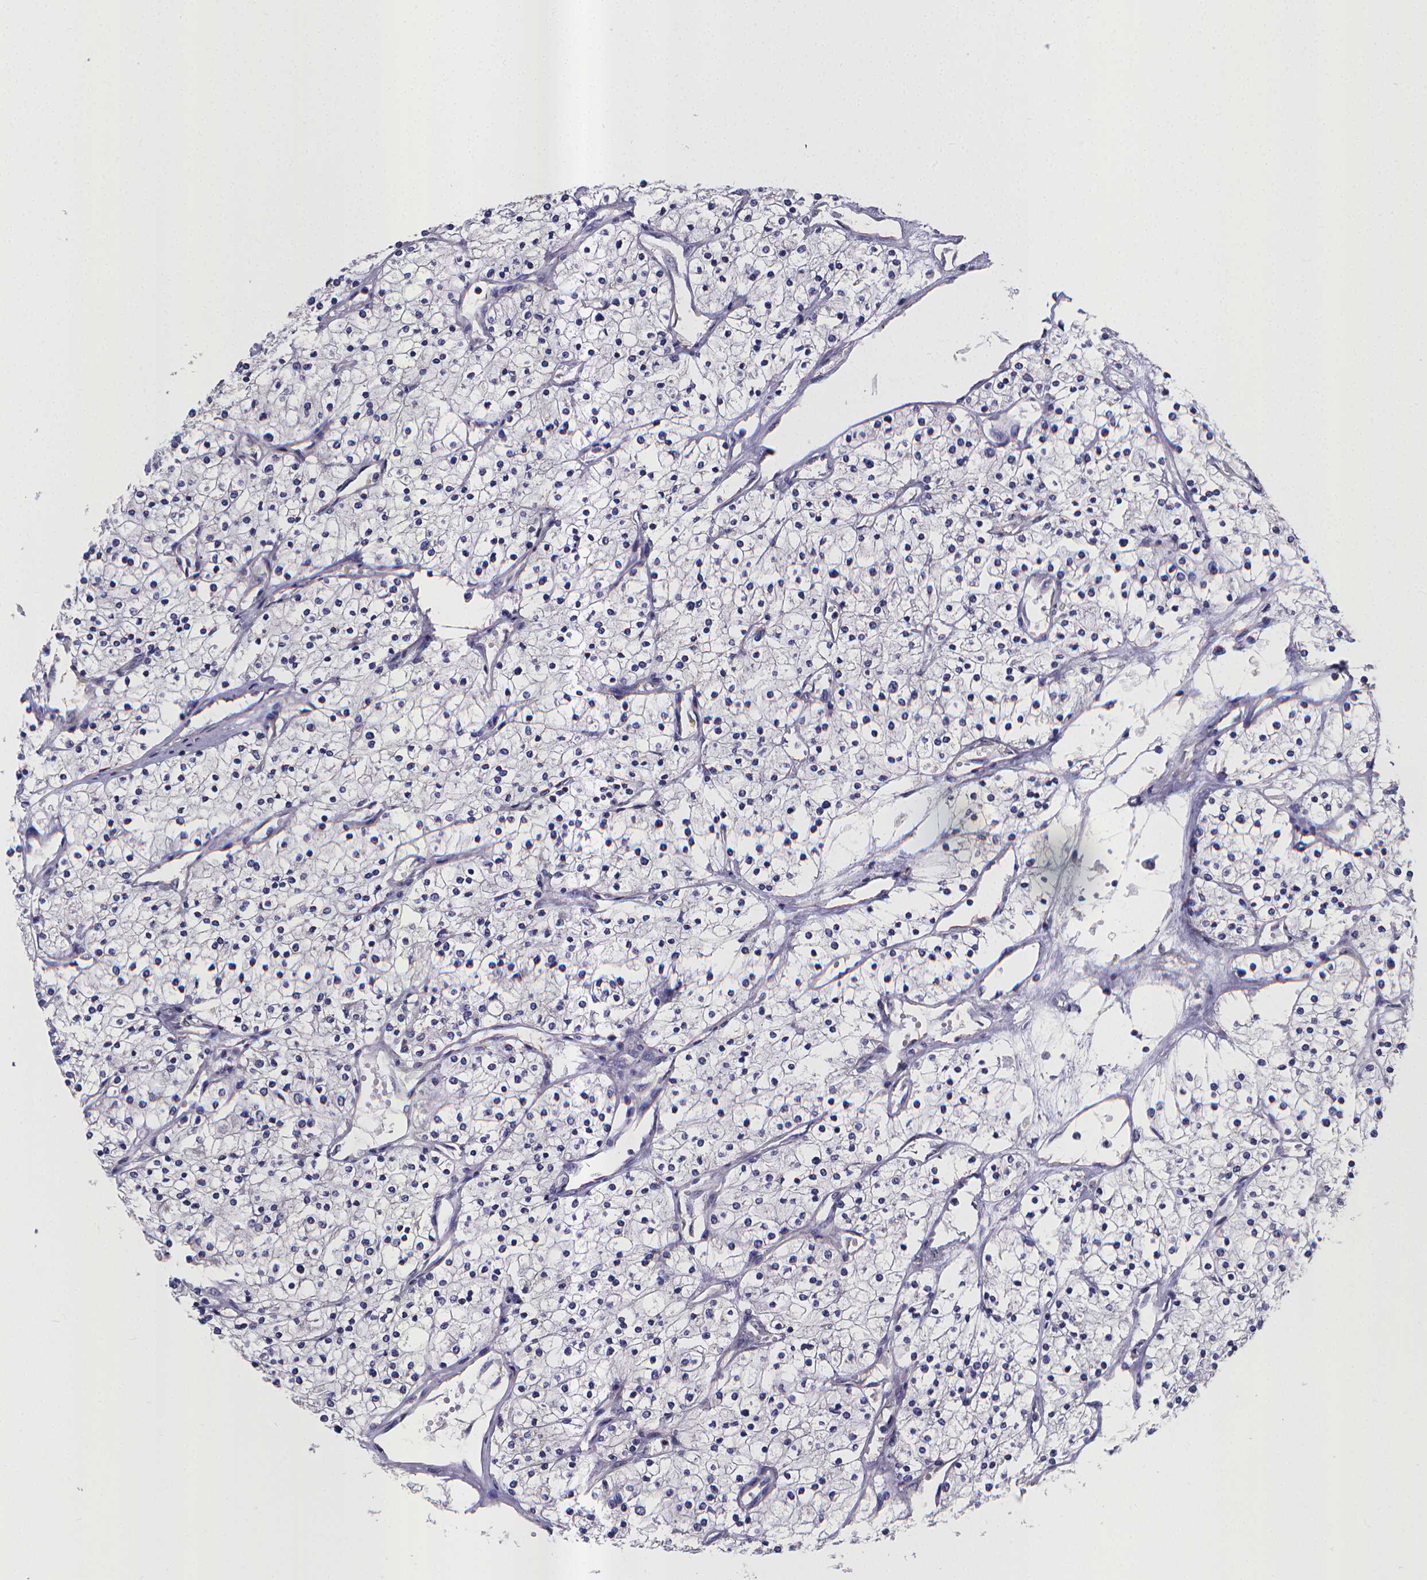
{"staining": {"intensity": "negative", "quantity": "none", "location": "none"}, "tissue": "renal cancer", "cell_type": "Tumor cells", "image_type": "cancer", "snomed": [{"axis": "morphology", "description": "Adenocarcinoma, NOS"}, {"axis": "topography", "description": "Kidney"}], "caption": "Human renal cancer (adenocarcinoma) stained for a protein using immunohistochemistry displays no positivity in tumor cells.", "gene": "RERG", "patient": {"sex": "male", "age": 80}}